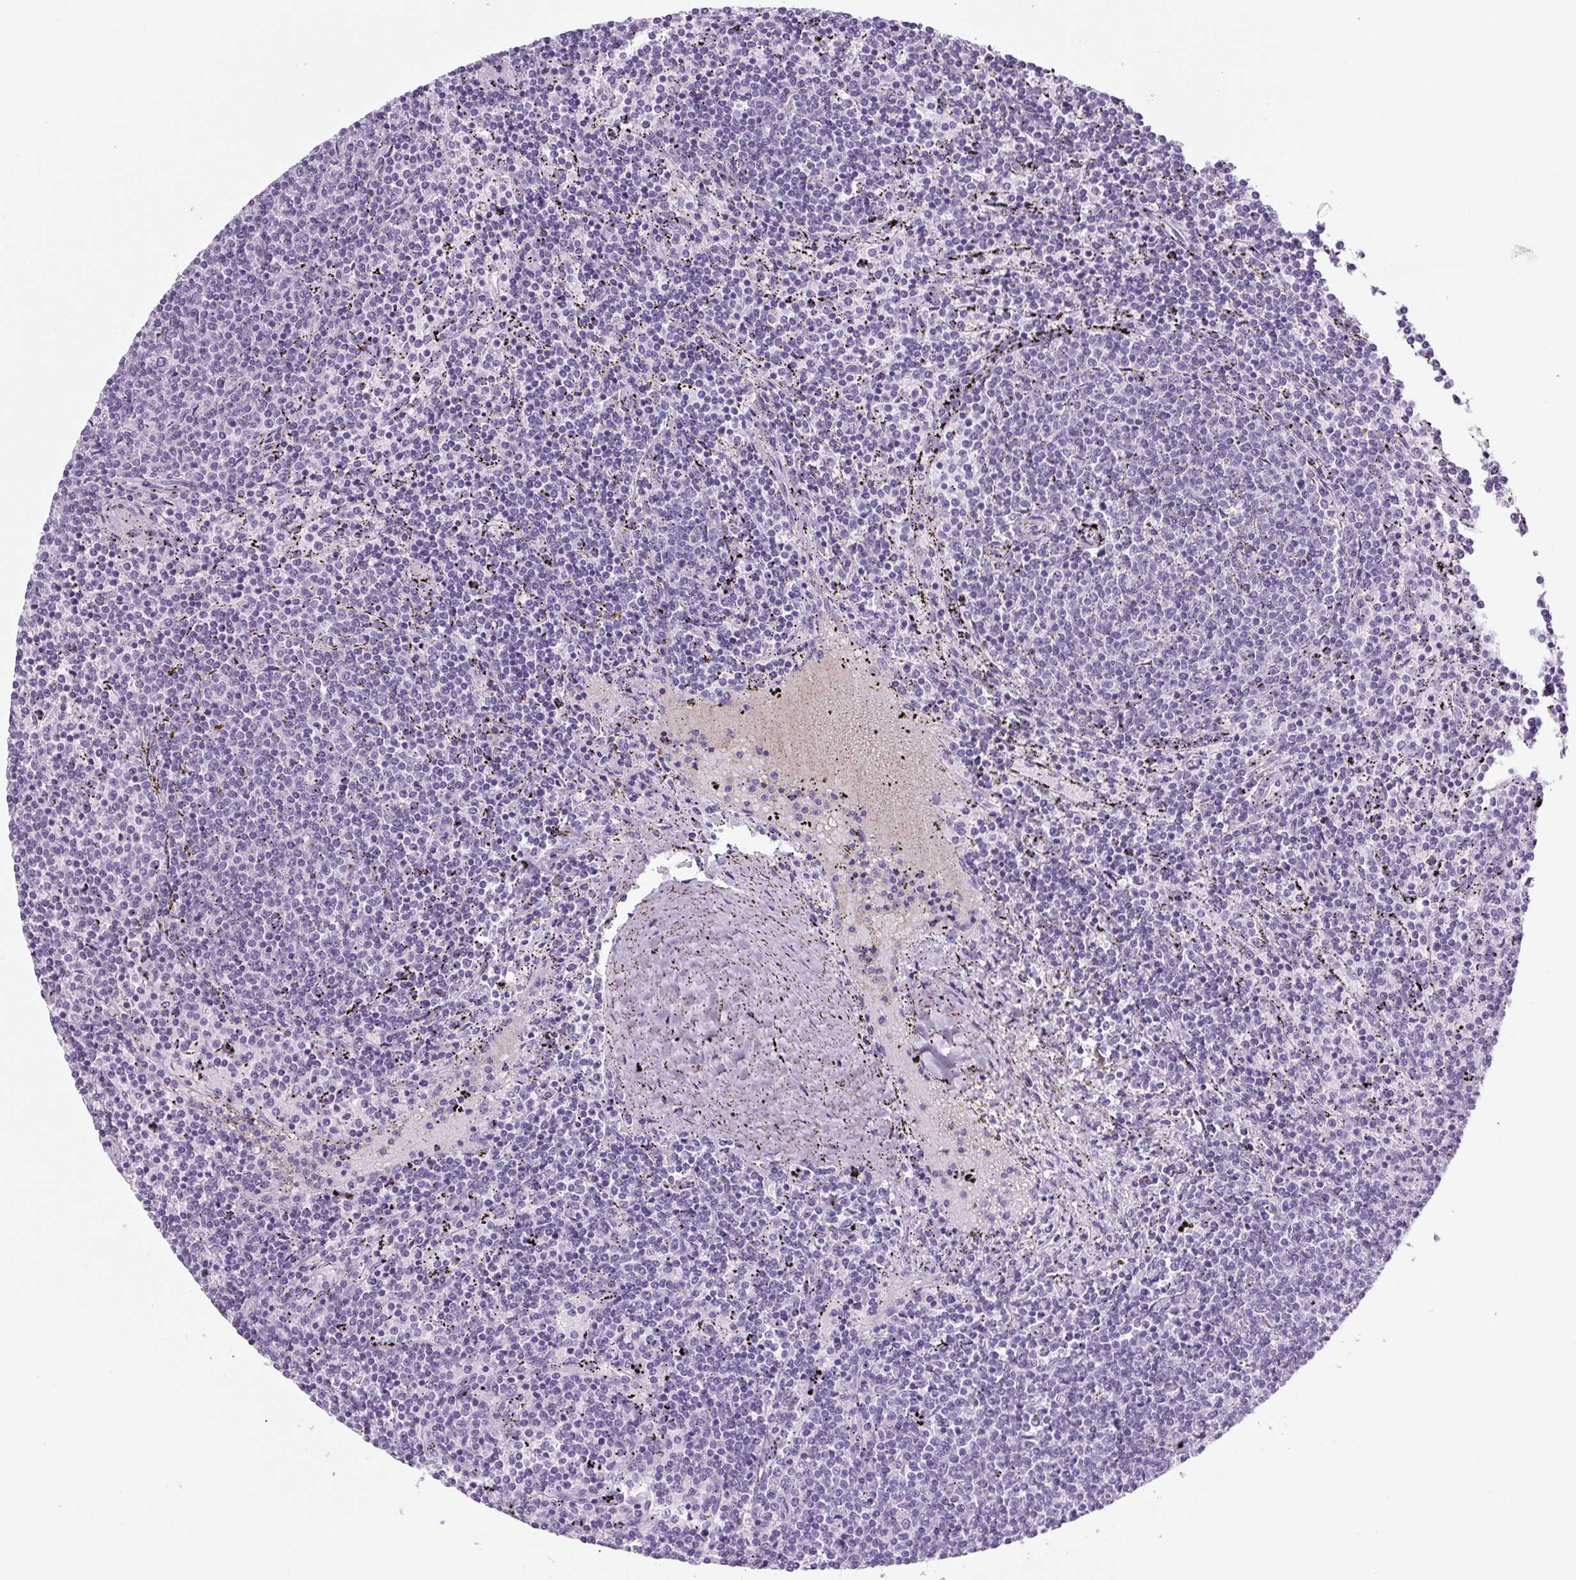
{"staining": {"intensity": "negative", "quantity": "none", "location": "none"}, "tissue": "lymphoma", "cell_type": "Tumor cells", "image_type": "cancer", "snomed": [{"axis": "morphology", "description": "Malignant lymphoma, non-Hodgkin's type, Low grade"}, {"axis": "topography", "description": "Spleen"}], "caption": "DAB (3,3'-diaminobenzidine) immunohistochemical staining of malignant lymphoma, non-Hodgkin's type (low-grade) demonstrates no significant staining in tumor cells.", "gene": "PRRT1", "patient": {"sex": "female", "age": 50}}